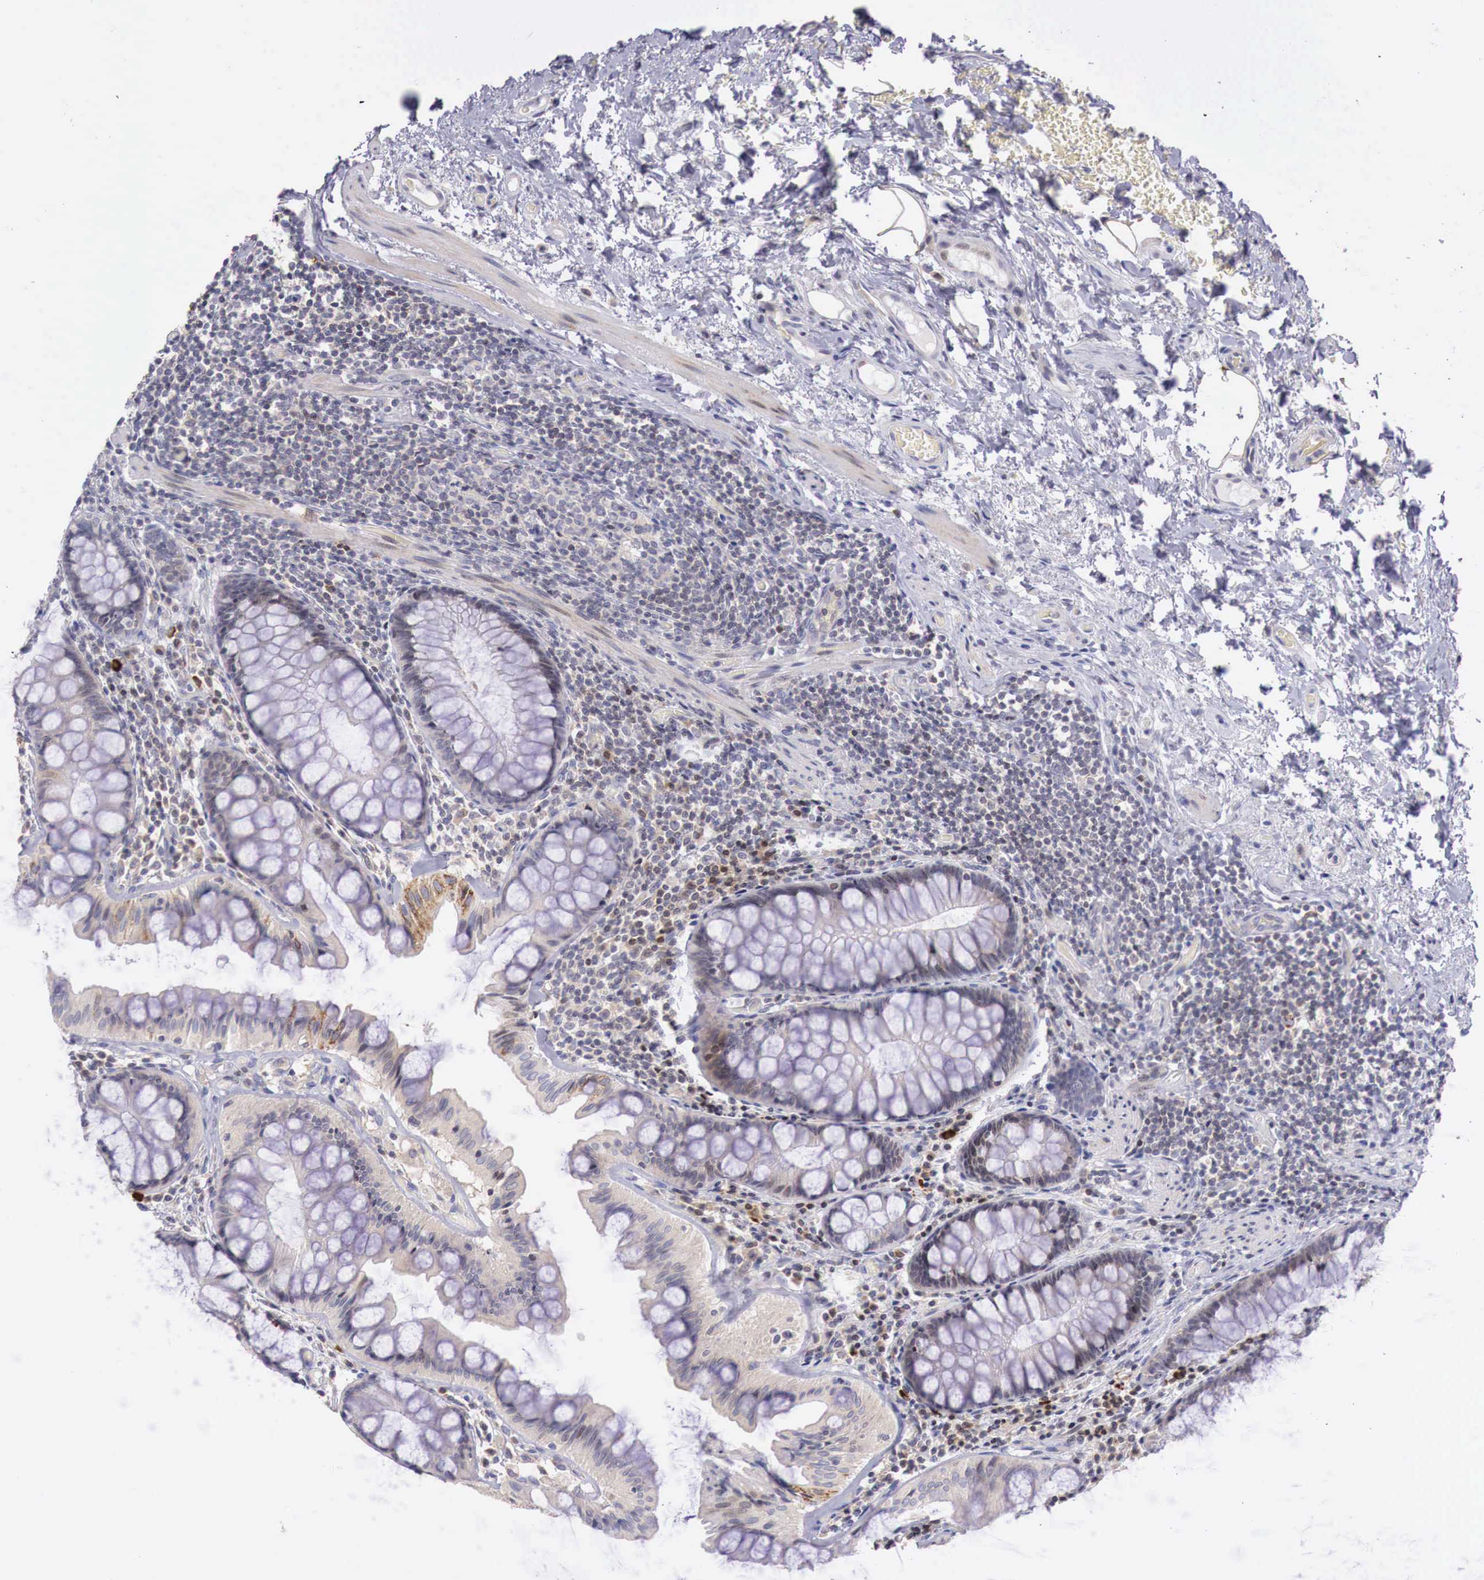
{"staining": {"intensity": "weak", "quantity": "25%-75%", "location": "cytoplasmic/membranous"}, "tissue": "rectum", "cell_type": "Glandular cells", "image_type": "normal", "snomed": [{"axis": "morphology", "description": "Normal tissue, NOS"}, {"axis": "topography", "description": "Rectum"}], "caption": "Benign rectum demonstrates weak cytoplasmic/membranous staining in about 25%-75% of glandular cells, visualized by immunohistochemistry. The protein of interest is shown in brown color, while the nuclei are stained blue.", "gene": "CLCN5", "patient": {"sex": "male", "age": 77}}